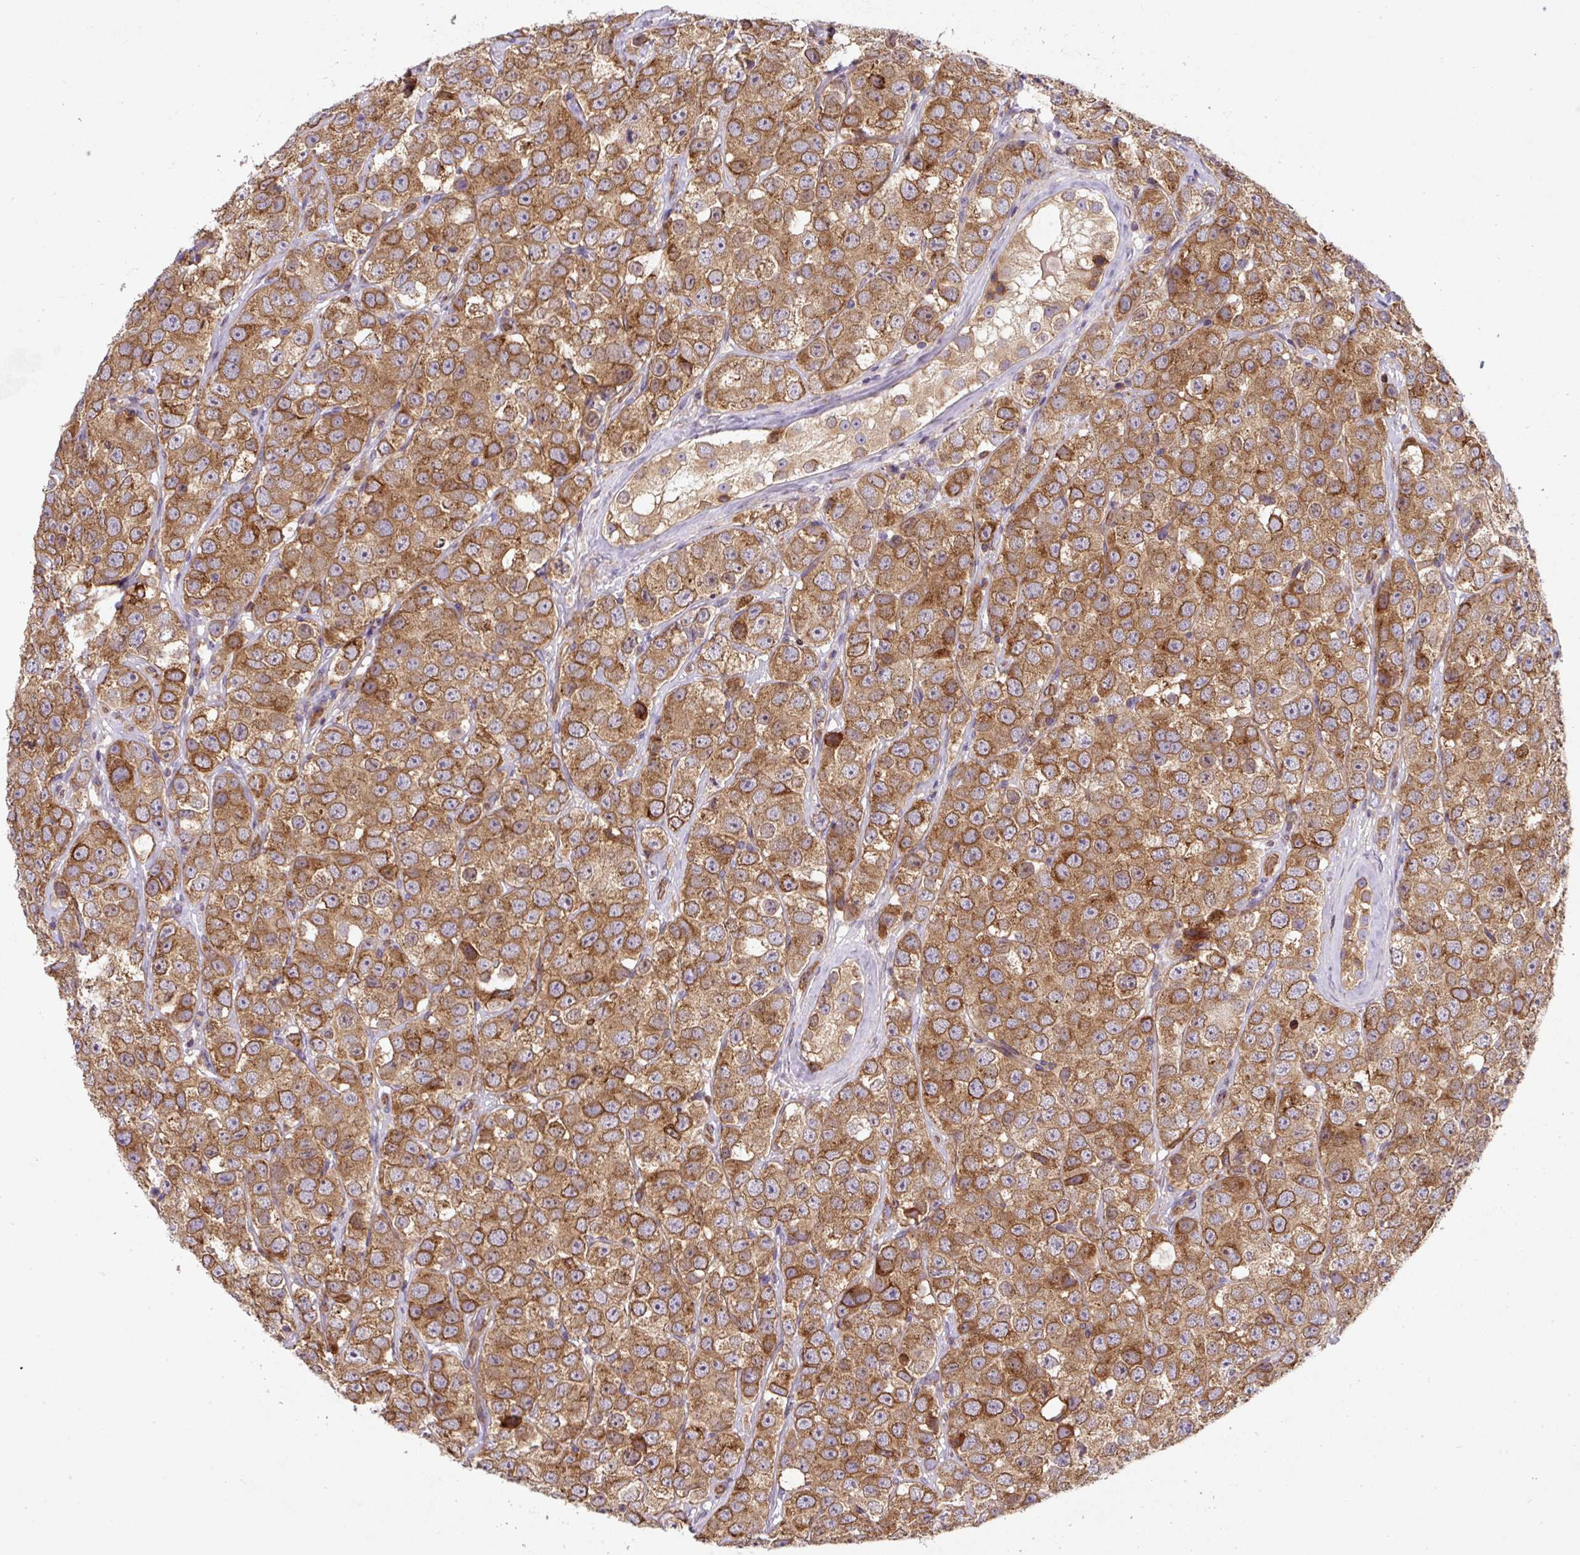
{"staining": {"intensity": "moderate", "quantity": ">75%", "location": "cytoplasmic/membranous"}, "tissue": "testis cancer", "cell_type": "Tumor cells", "image_type": "cancer", "snomed": [{"axis": "morphology", "description": "Seminoma, NOS"}, {"axis": "topography", "description": "Testis"}], "caption": "High-power microscopy captured an IHC micrograph of testis cancer, revealing moderate cytoplasmic/membranous staining in about >75% of tumor cells.", "gene": "APOBEC3D", "patient": {"sex": "male", "age": 28}}